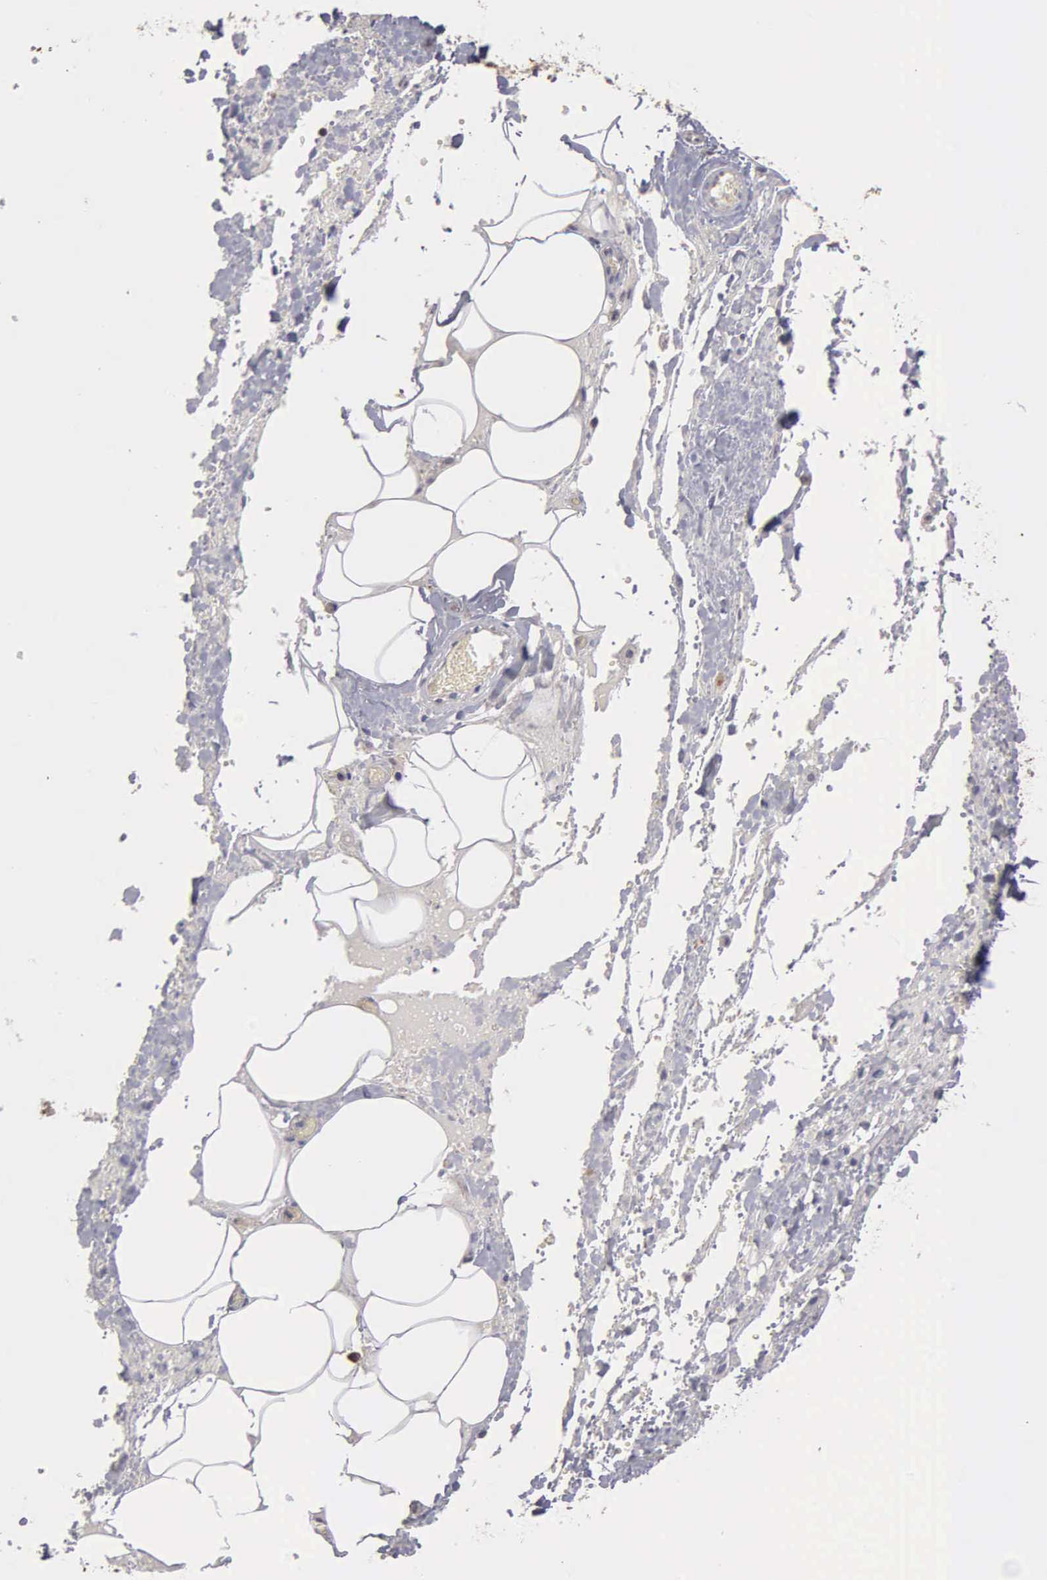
{"staining": {"intensity": "negative", "quantity": "none", "location": "none"}, "tissue": "smooth muscle", "cell_type": "Smooth muscle cells", "image_type": "normal", "snomed": [{"axis": "morphology", "description": "Normal tissue, NOS"}, {"axis": "topography", "description": "Uterus"}], "caption": "Immunohistochemical staining of normal human smooth muscle reveals no significant positivity in smooth muscle cells.", "gene": "ENO3", "patient": {"sex": "female", "age": 56}}